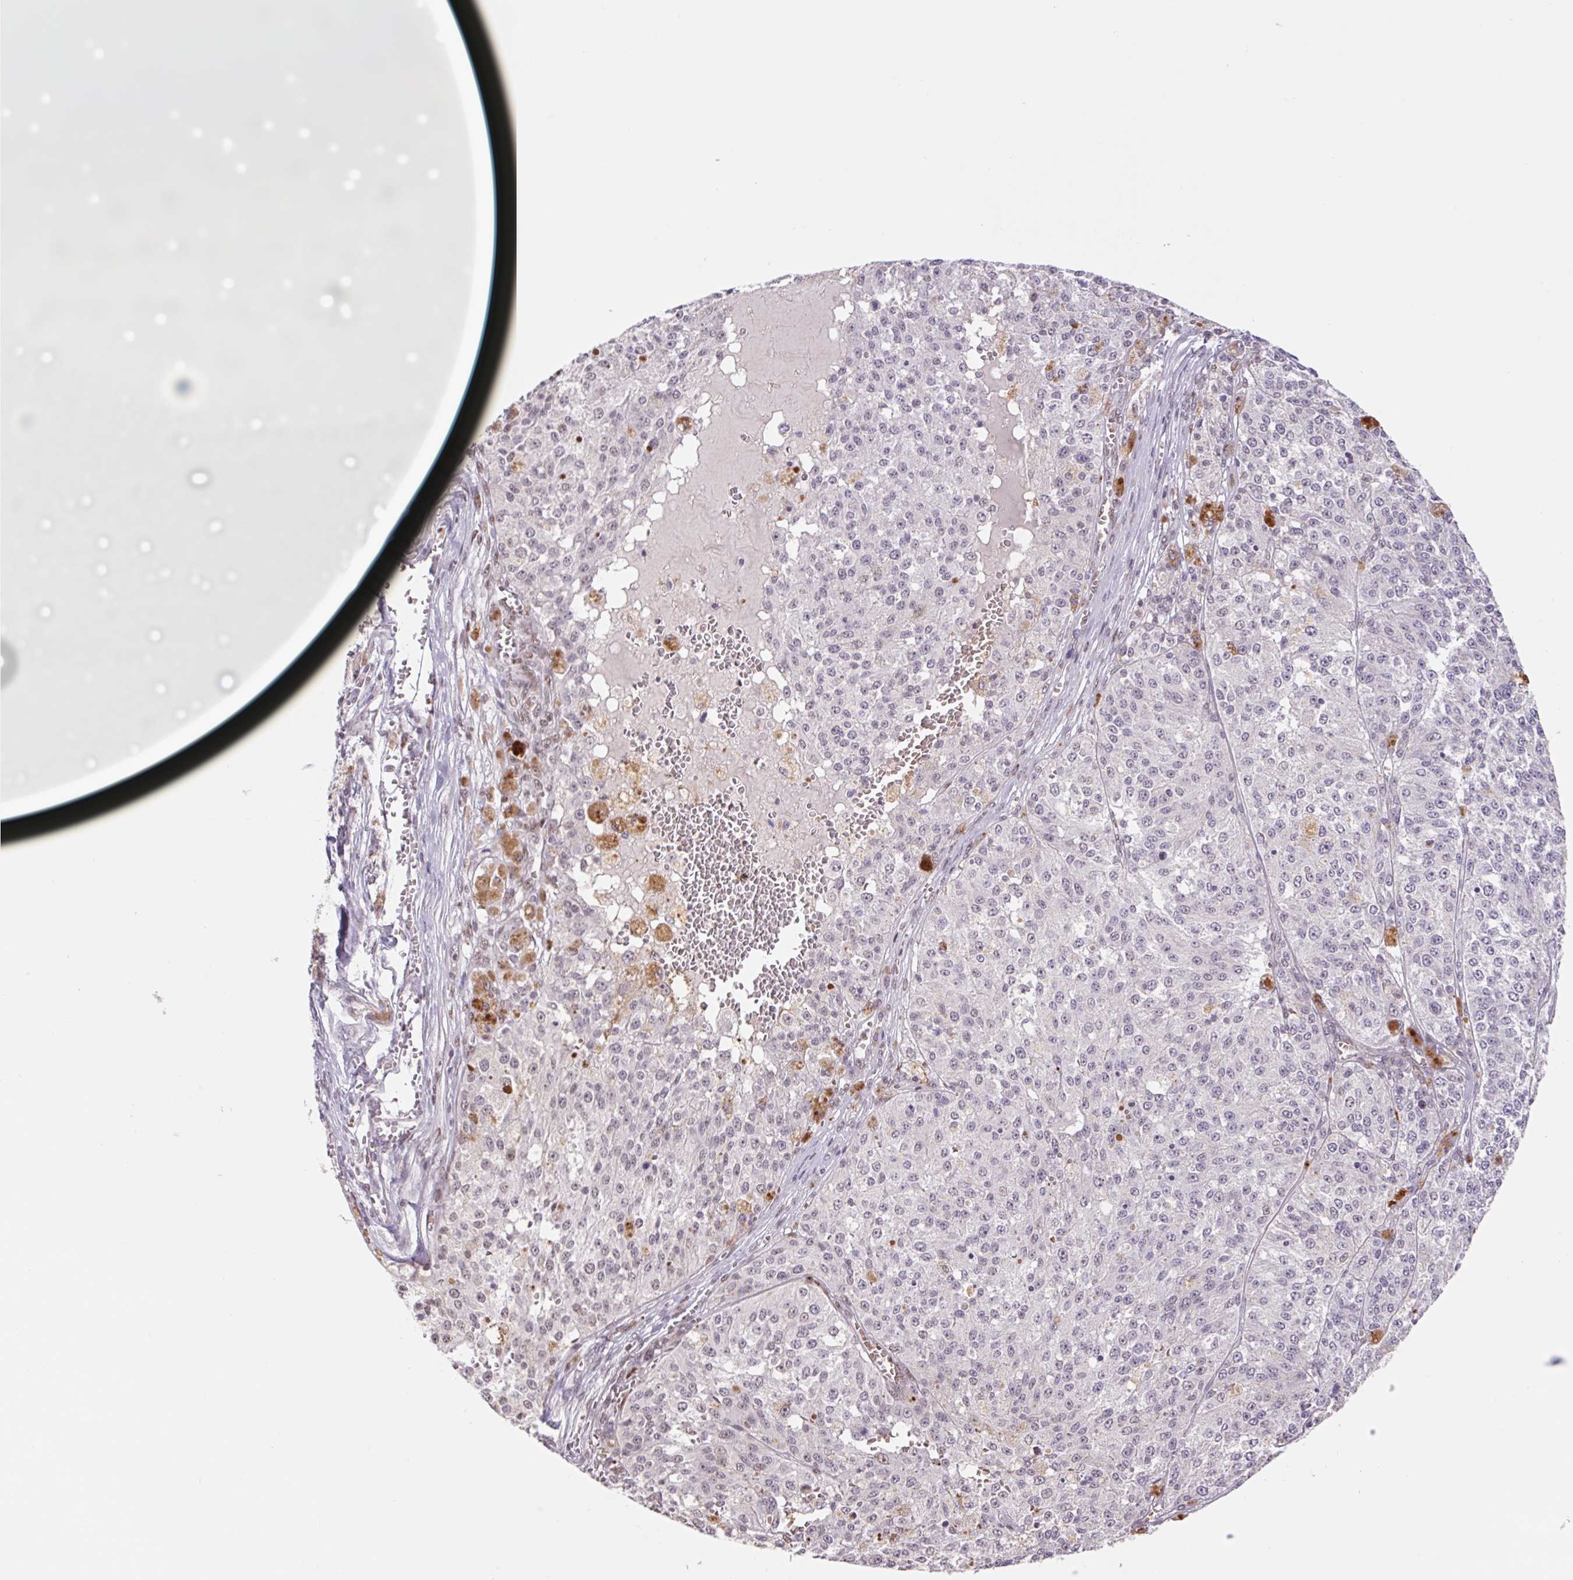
{"staining": {"intensity": "negative", "quantity": "none", "location": "none"}, "tissue": "melanoma", "cell_type": "Tumor cells", "image_type": "cancer", "snomed": [{"axis": "morphology", "description": "Malignant melanoma, Metastatic site"}, {"axis": "topography", "description": "Lymph node"}], "caption": "Human malignant melanoma (metastatic site) stained for a protein using immunohistochemistry (IHC) exhibits no positivity in tumor cells.", "gene": "TRERF1", "patient": {"sex": "female", "age": 64}}